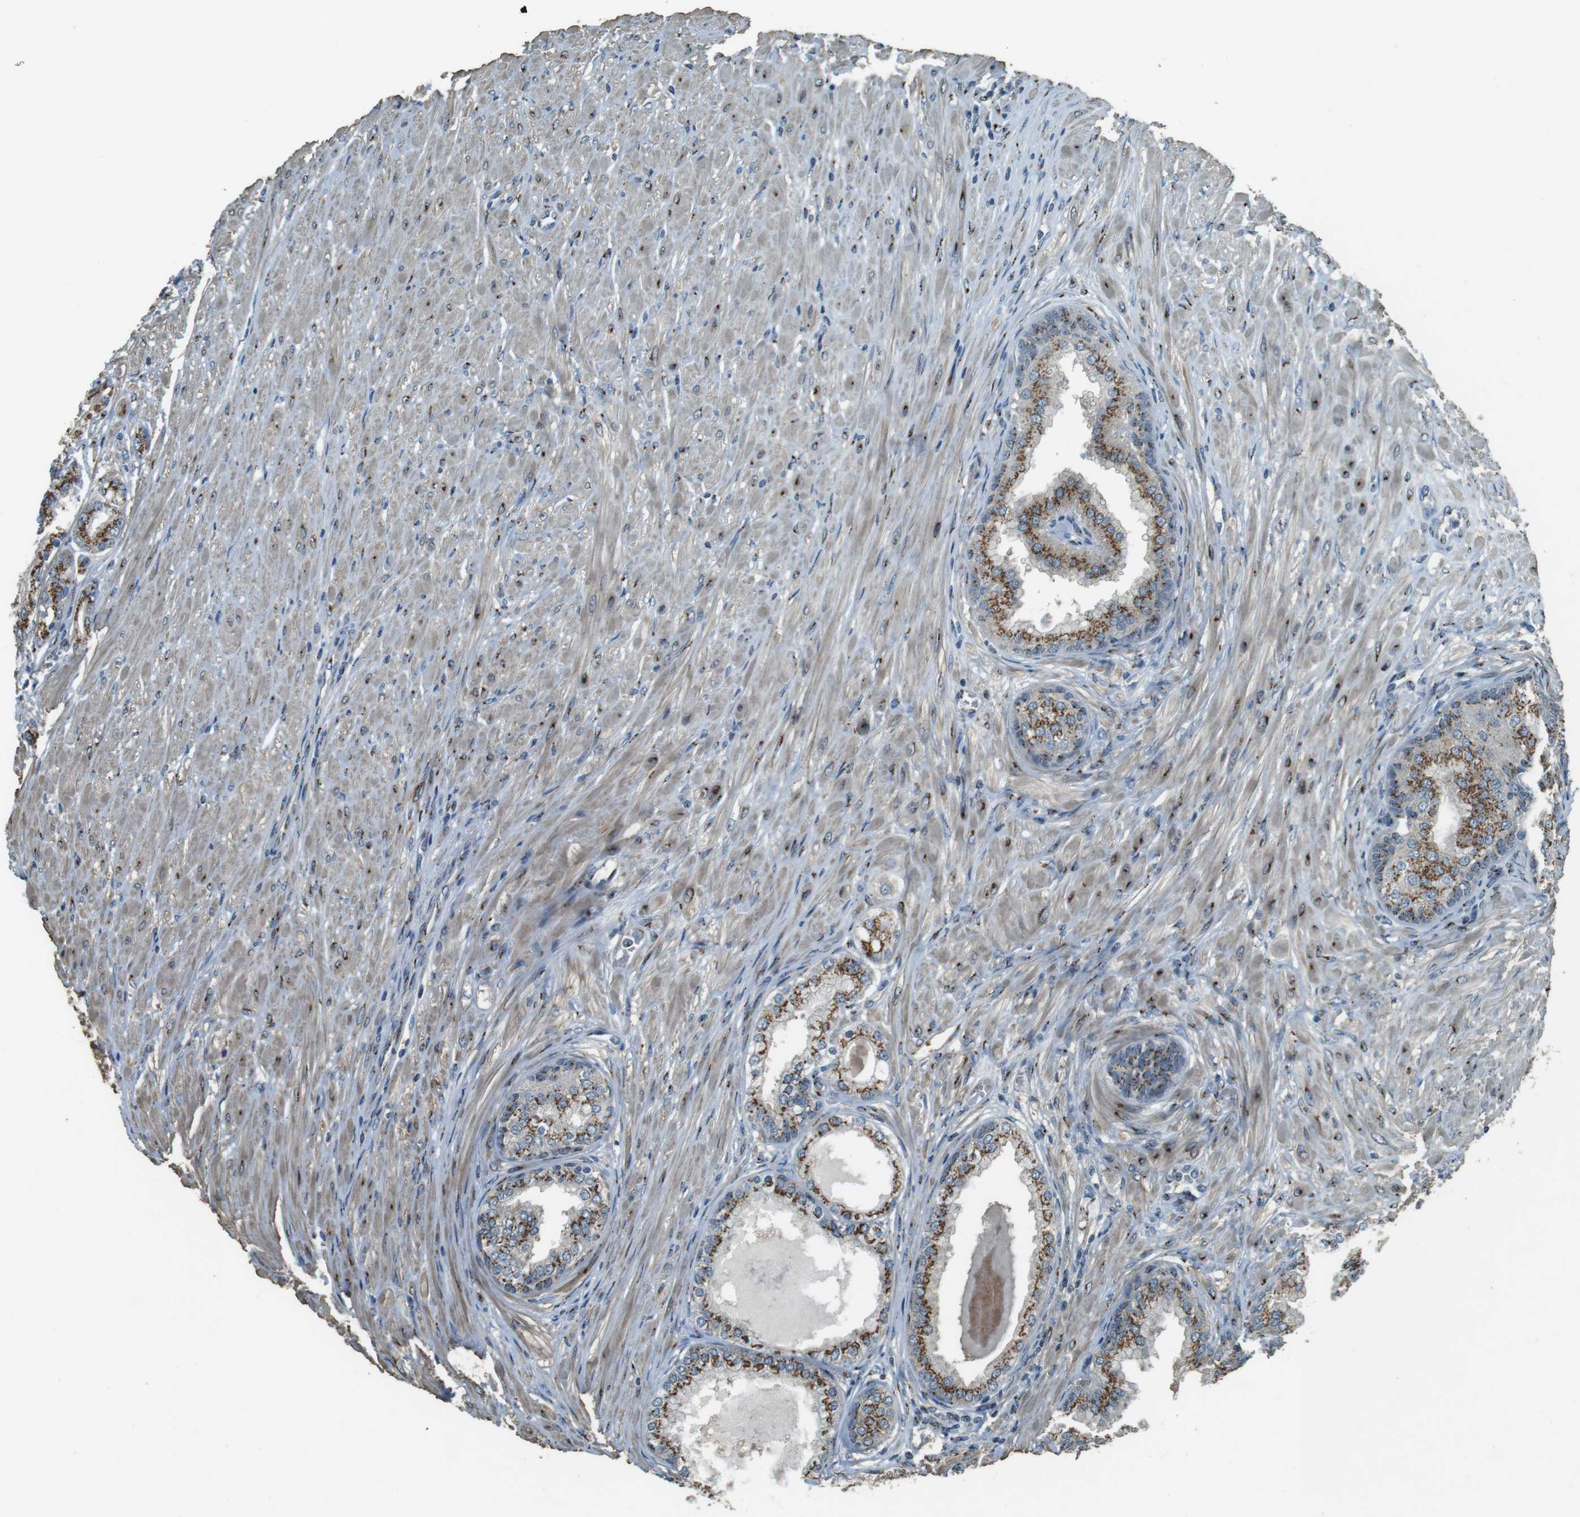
{"staining": {"intensity": "moderate", "quantity": ">75%", "location": "cytoplasmic/membranous"}, "tissue": "prostate cancer", "cell_type": "Tumor cells", "image_type": "cancer", "snomed": [{"axis": "morphology", "description": "Adenocarcinoma, High grade"}, {"axis": "topography", "description": "Prostate"}], "caption": "Immunohistochemistry micrograph of neoplastic tissue: human prostate high-grade adenocarcinoma stained using immunohistochemistry (IHC) displays medium levels of moderate protein expression localized specifically in the cytoplasmic/membranous of tumor cells, appearing as a cytoplasmic/membranous brown color.", "gene": "TMEM115", "patient": {"sex": "male", "age": 59}}